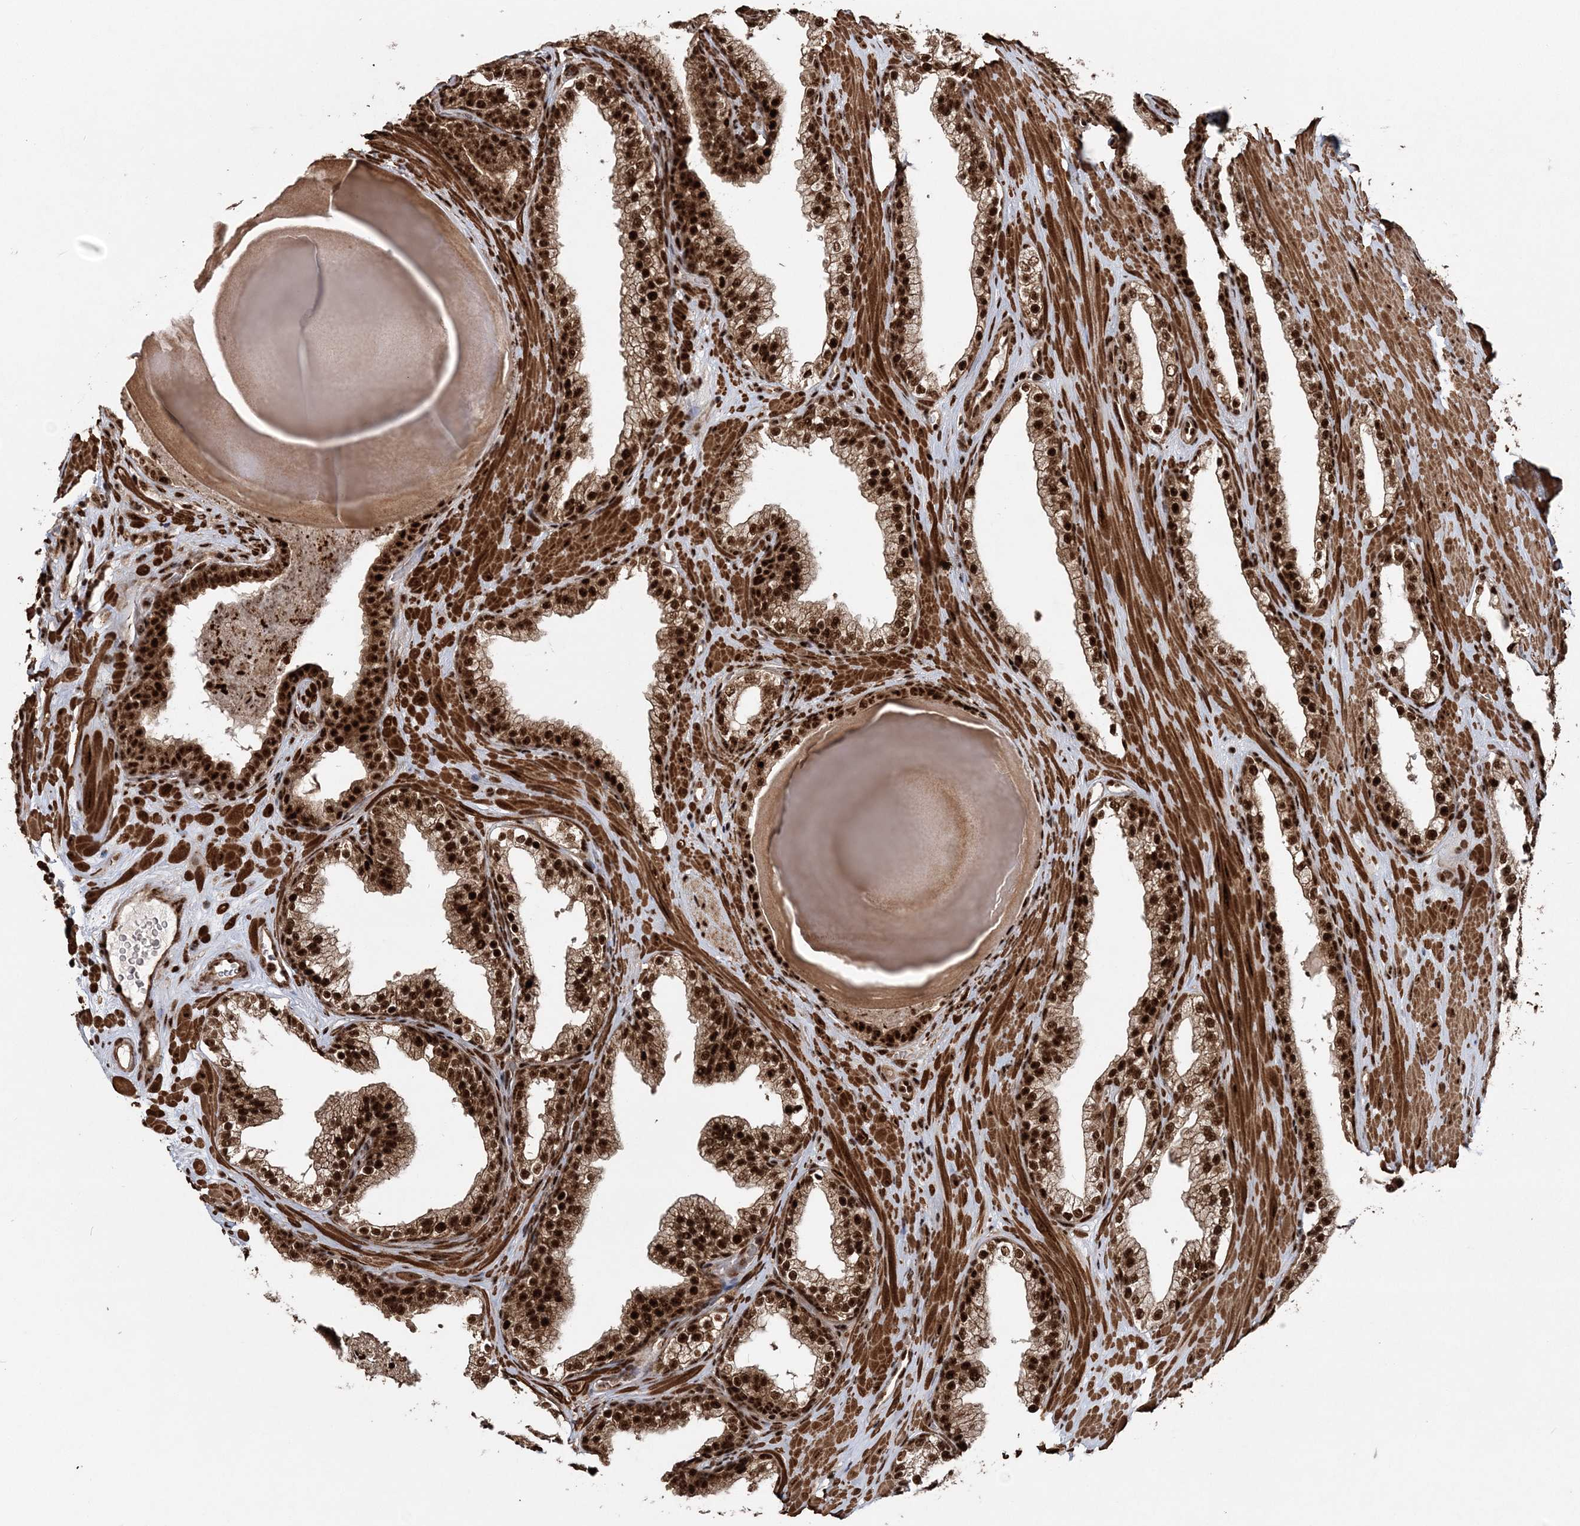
{"staining": {"intensity": "strong", "quantity": ">75%", "location": "cytoplasmic/membranous,nuclear"}, "tissue": "prostate cancer", "cell_type": "Tumor cells", "image_type": "cancer", "snomed": [{"axis": "morphology", "description": "Adenocarcinoma, High grade"}, {"axis": "topography", "description": "Prostate"}], "caption": "Approximately >75% of tumor cells in prostate cancer (adenocarcinoma (high-grade)) exhibit strong cytoplasmic/membranous and nuclear protein expression as visualized by brown immunohistochemical staining.", "gene": "EXOSC8", "patient": {"sex": "male", "age": 60}}